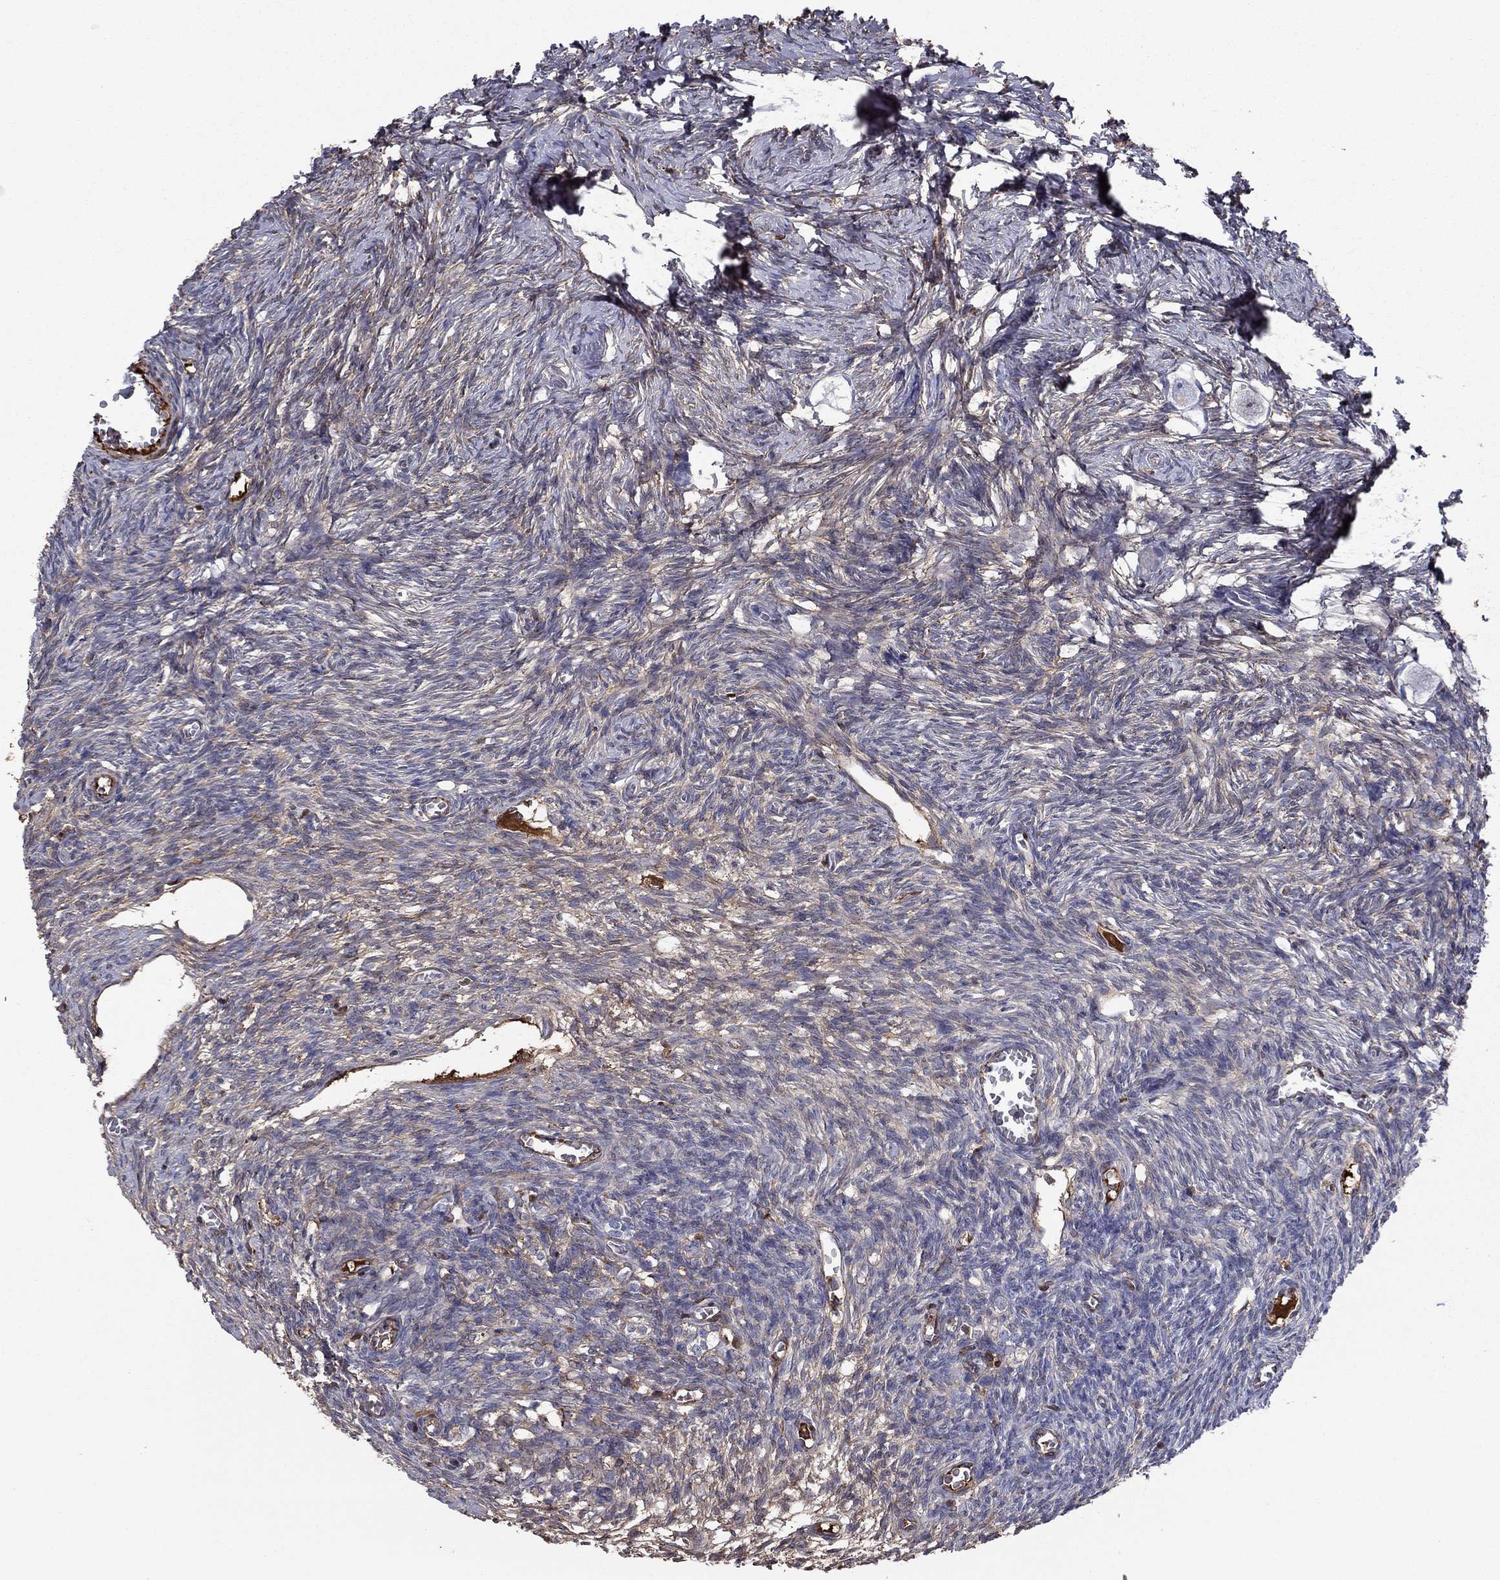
{"staining": {"intensity": "negative", "quantity": "none", "location": "none"}, "tissue": "ovary", "cell_type": "Follicle cells", "image_type": "normal", "snomed": [{"axis": "morphology", "description": "Normal tissue, NOS"}, {"axis": "topography", "description": "Ovary"}], "caption": "Ovary stained for a protein using IHC shows no positivity follicle cells.", "gene": "HPX", "patient": {"sex": "female", "age": 27}}